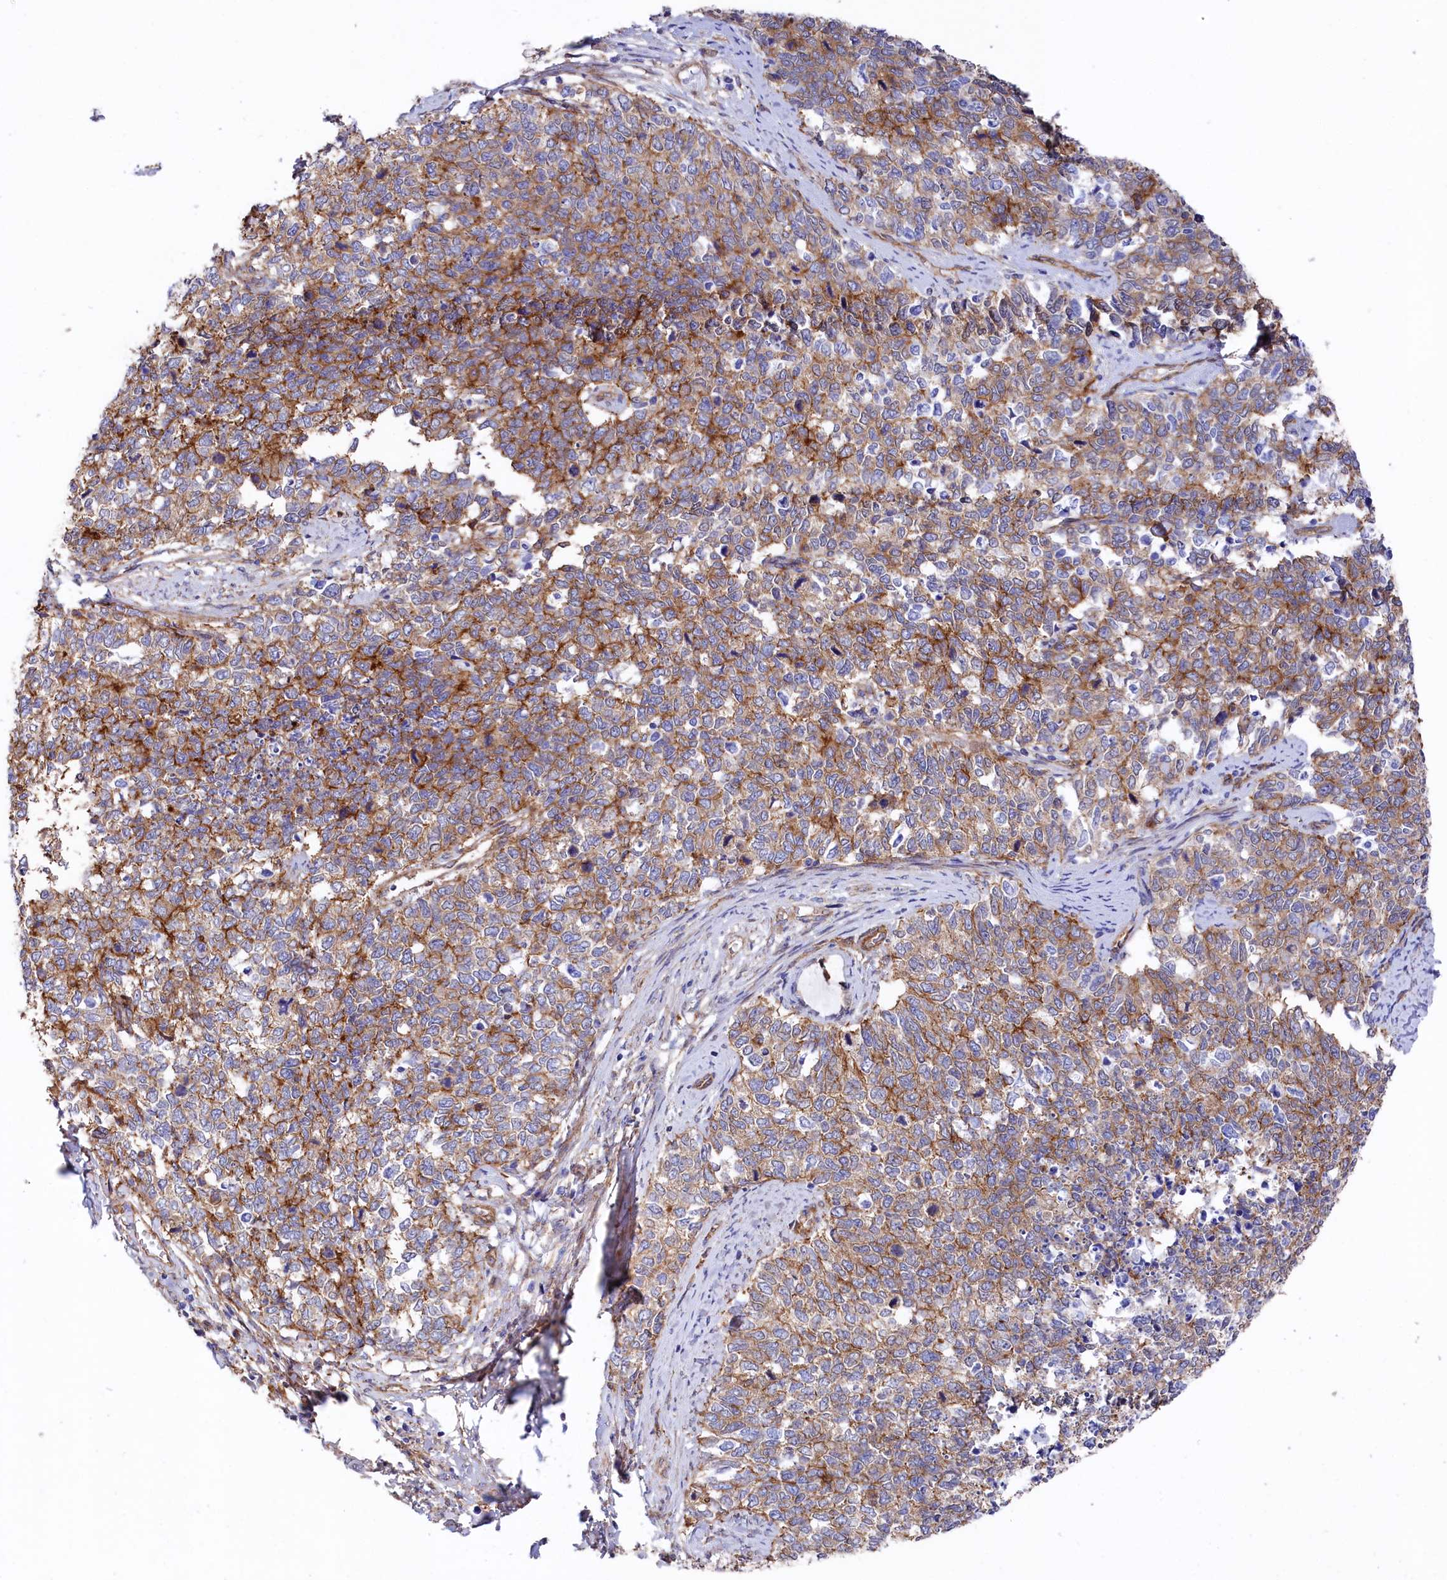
{"staining": {"intensity": "moderate", "quantity": ">75%", "location": "cytoplasmic/membranous"}, "tissue": "cervical cancer", "cell_type": "Tumor cells", "image_type": "cancer", "snomed": [{"axis": "morphology", "description": "Squamous cell carcinoma, NOS"}, {"axis": "topography", "description": "Cervix"}], "caption": "The photomicrograph reveals staining of squamous cell carcinoma (cervical), revealing moderate cytoplasmic/membranous protein staining (brown color) within tumor cells.", "gene": "TNKS1BP1", "patient": {"sex": "female", "age": 63}}